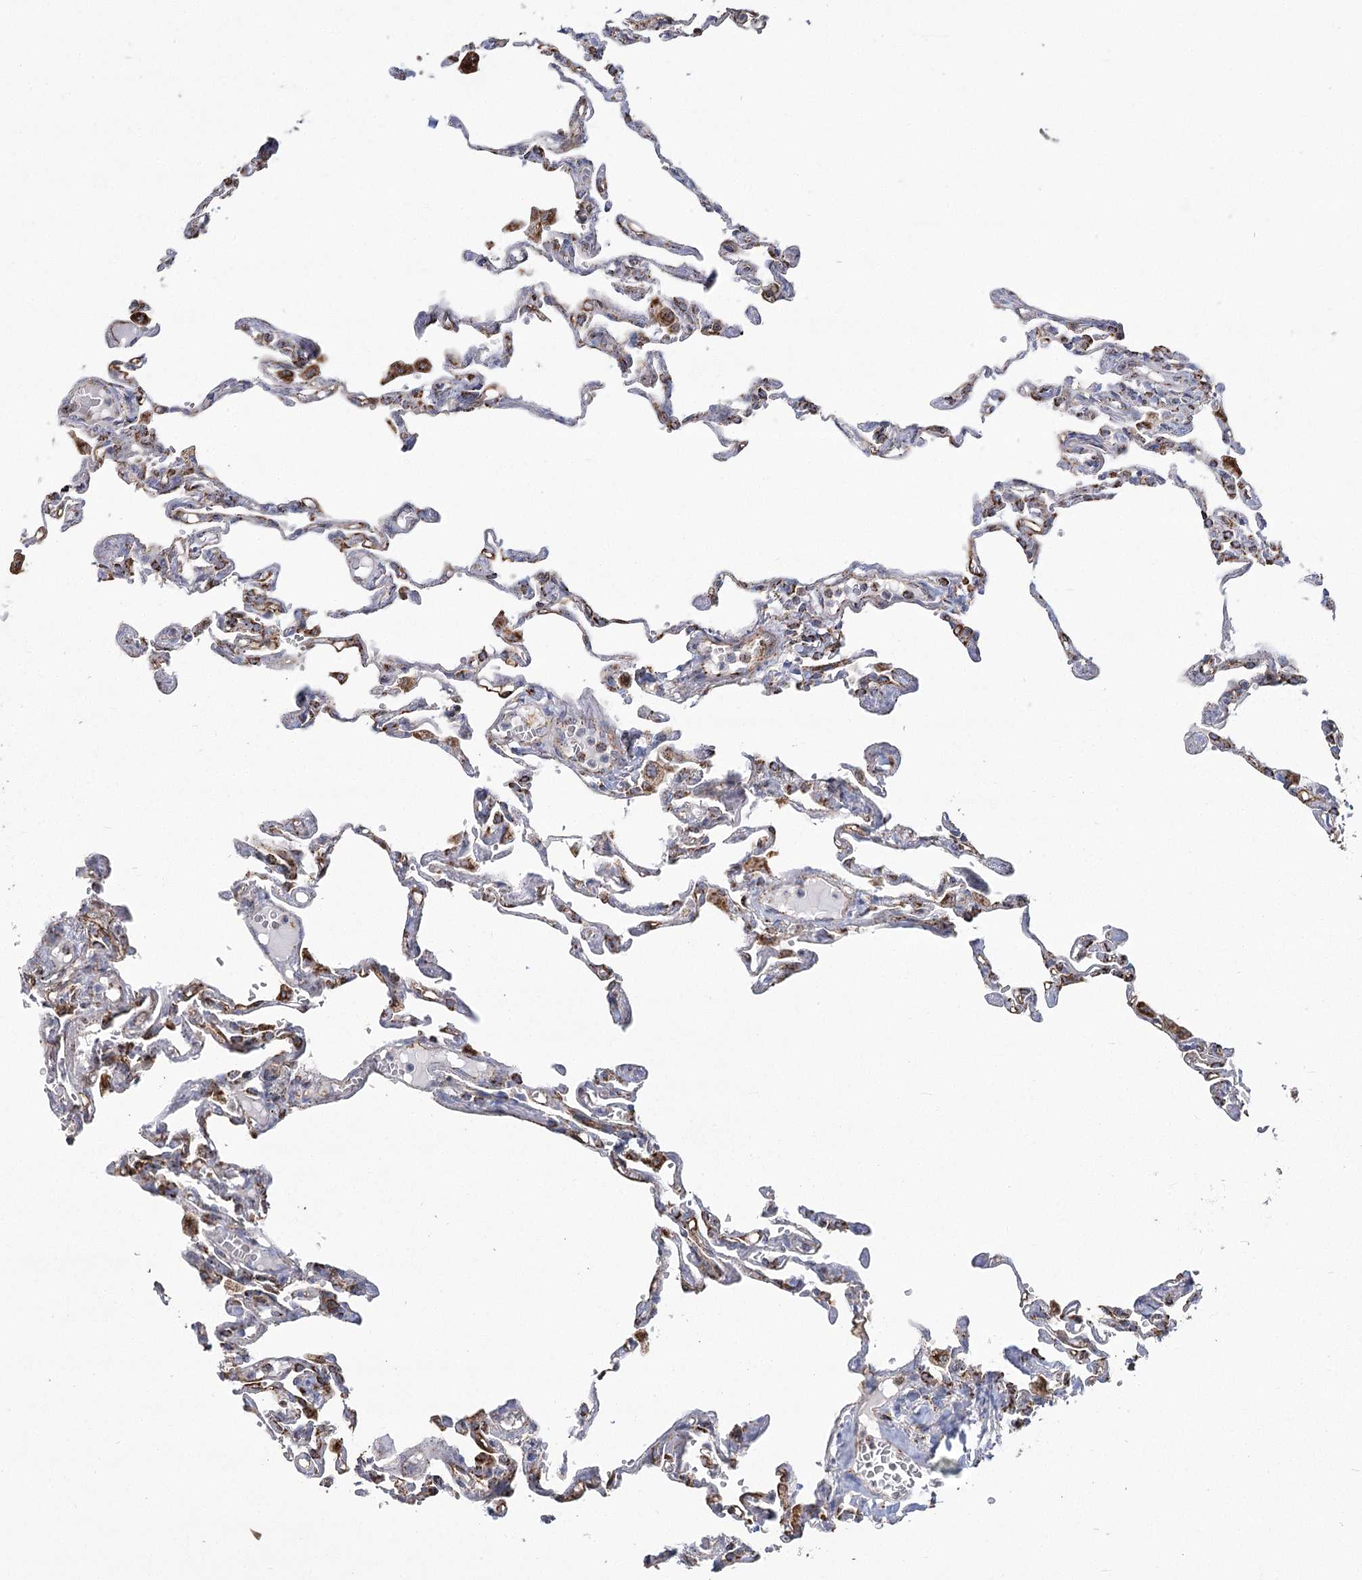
{"staining": {"intensity": "strong", "quantity": "25%-75%", "location": "cytoplasmic/membranous"}, "tissue": "lung", "cell_type": "Alveolar cells", "image_type": "normal", "snomed": [{"axis": "morphology", "description": "Normal tissue, NOS"}, {"axis": "topography", "description": "Lung"}], "caption": "DAB (3,3'-diaminobenzidine) immunohistochemical staining of unremarkable lung displays strong cytoplasmic/membranous protein staining in about 25%-75% of alveolar cells. (brown staining indicates protein expression, while blue staining denotes nuclei).", "gene": "RANBP3L", "patient": {"sex": "male", "age": 21}}